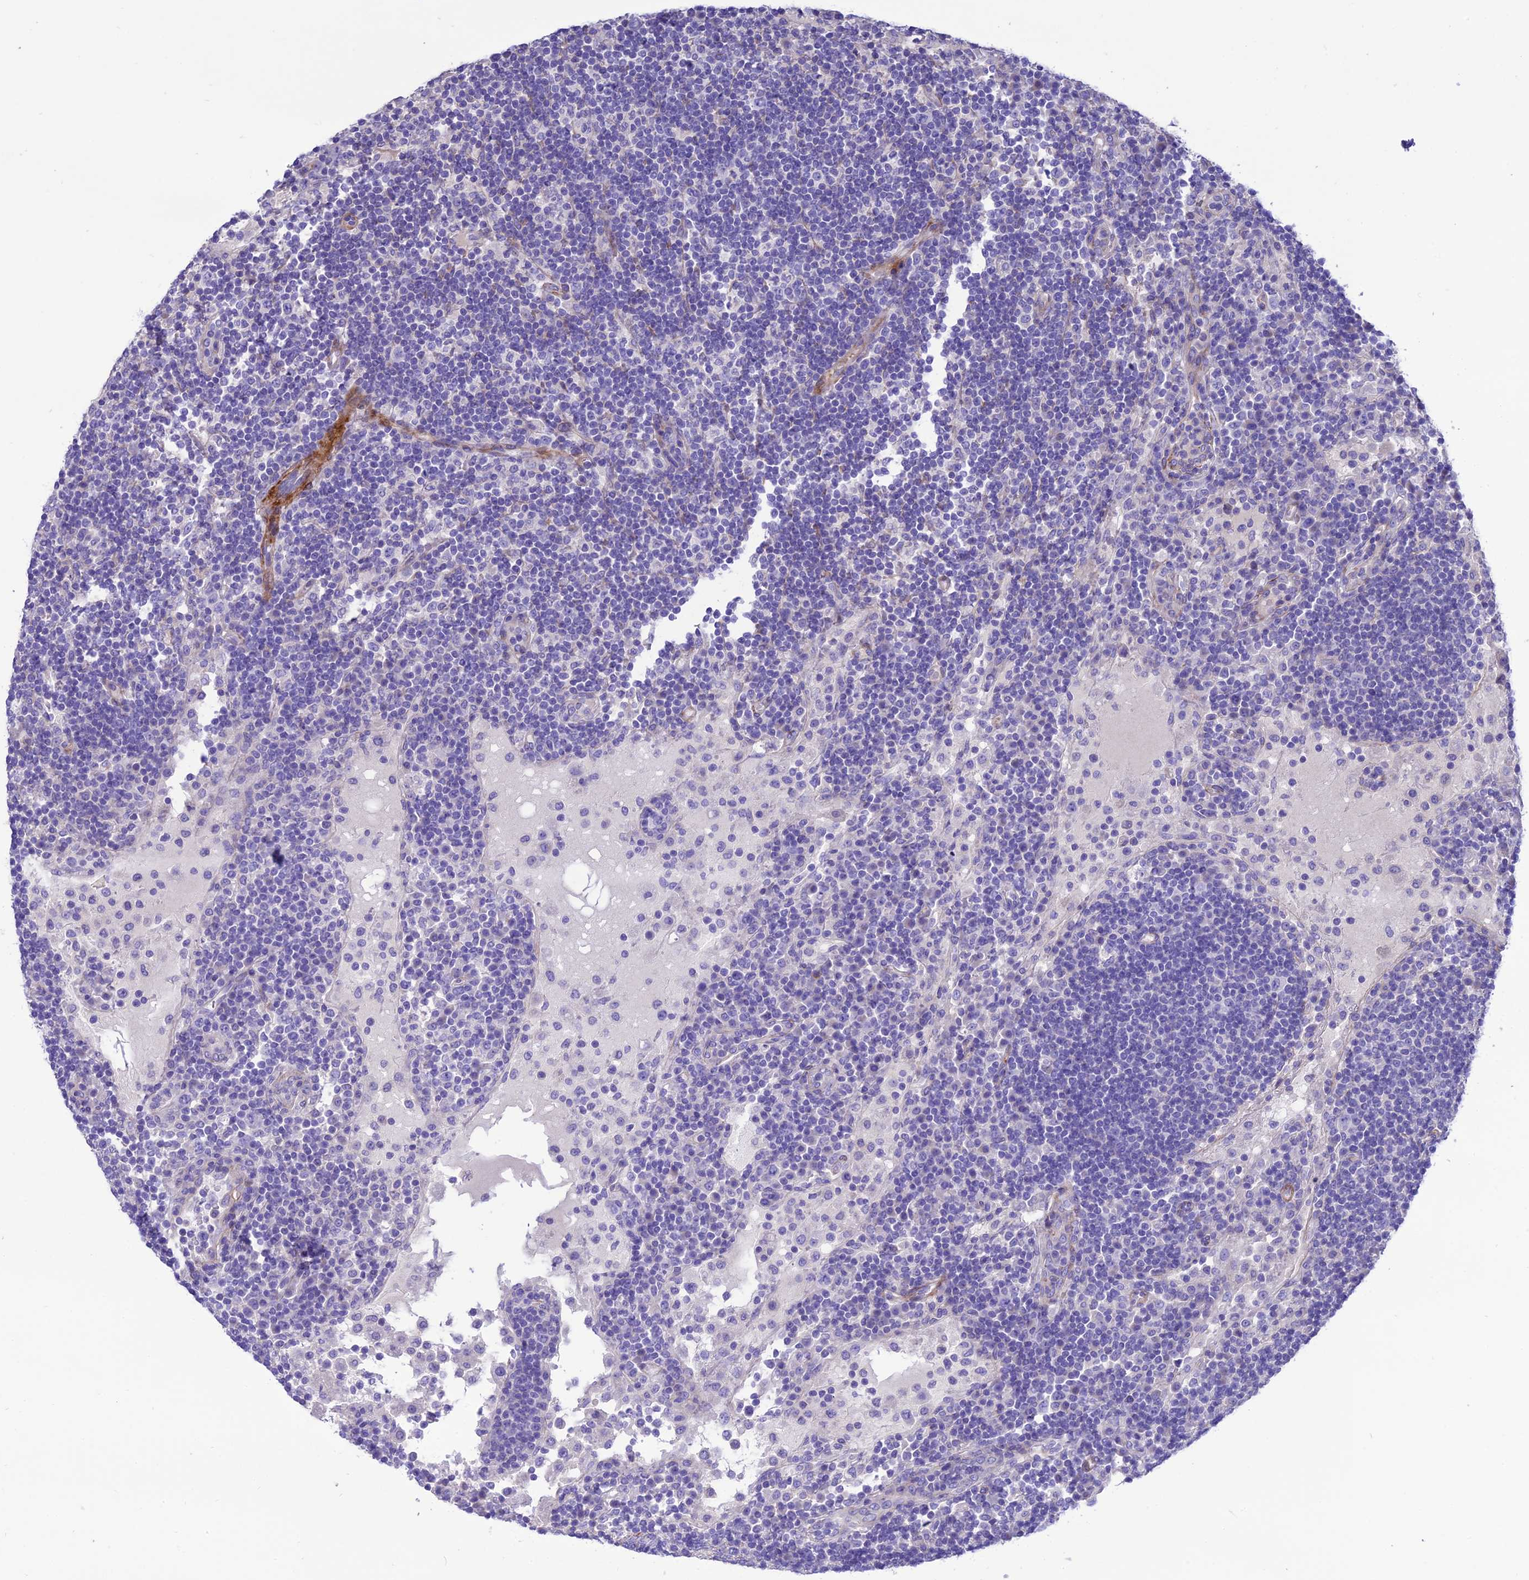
{"staining": {"intensity": "negative", "quantity": "none", "location": "none"}, "tissue": "lymph node", "cell_type": "Germinal center cells", "image_type": "normal", "snomed": [{"axis": "morphology", "description": "Normal tissue, NOS"}, {"axis": "topography", "description": "Lymph node"}], "caption": "Lymph node was stained to show a protein in brown. There is no significant staining in germinal center cells. (Brightfield microscopy of DAB immunohistochemistry at high magnification).", "gene": "FRA10AC1", "patient": {"sex": "female", "age": 53}}